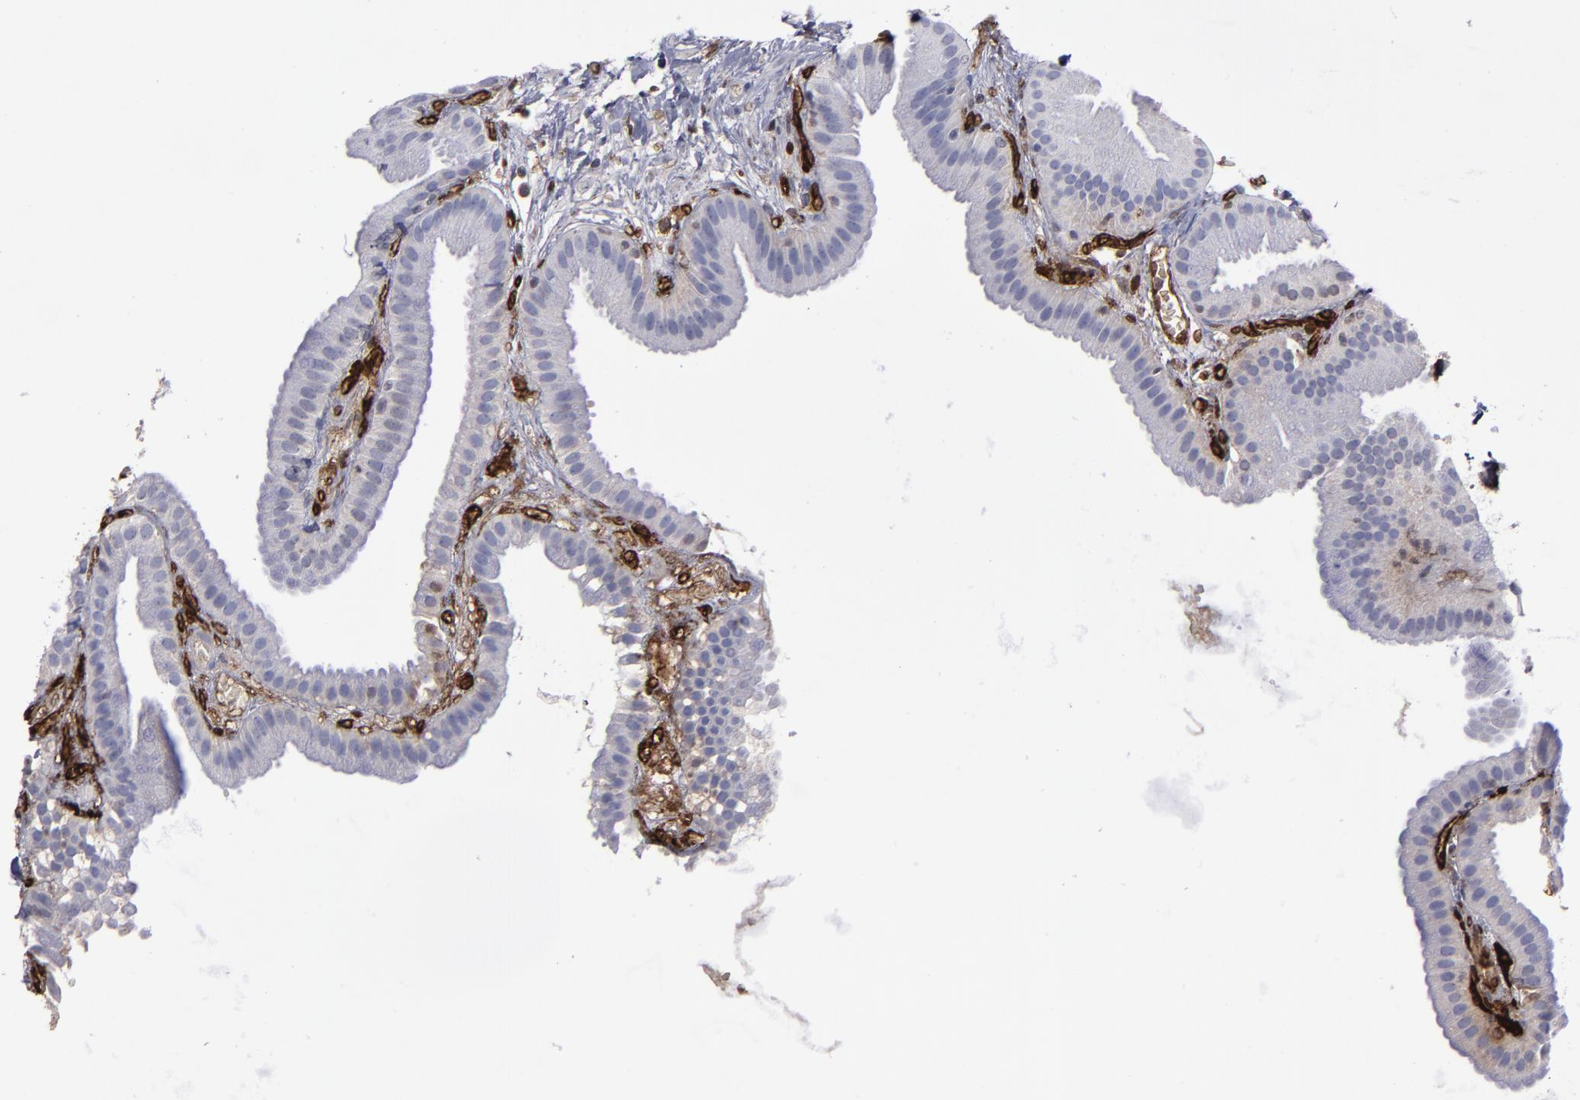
{"staining": {"intensity": "negative", "quantity": "none", "location": "none"}, "tissue": "gallbladder", "cell_type": "Glandular cells", "image_type": "normal", "snomed": [{"axis": "morphology", "description": "Normal tissue, NOS"}, {"axis": "topography", "description": "Gallbladder"}], "caption": "Immunohistochemistry (IHC) image of normal gallbladder stained for a protein (brown), which demonstrates no expression in glandular cells. Brightfield microscopy of immunohistochemistry (IHC) stained with DAB (3,3'-diaminobenzidine) (brown) and hematoxylin (blue), captured at high magnification.", "gene": "CD36", "patient": {"sex": "female", "age": 63}}